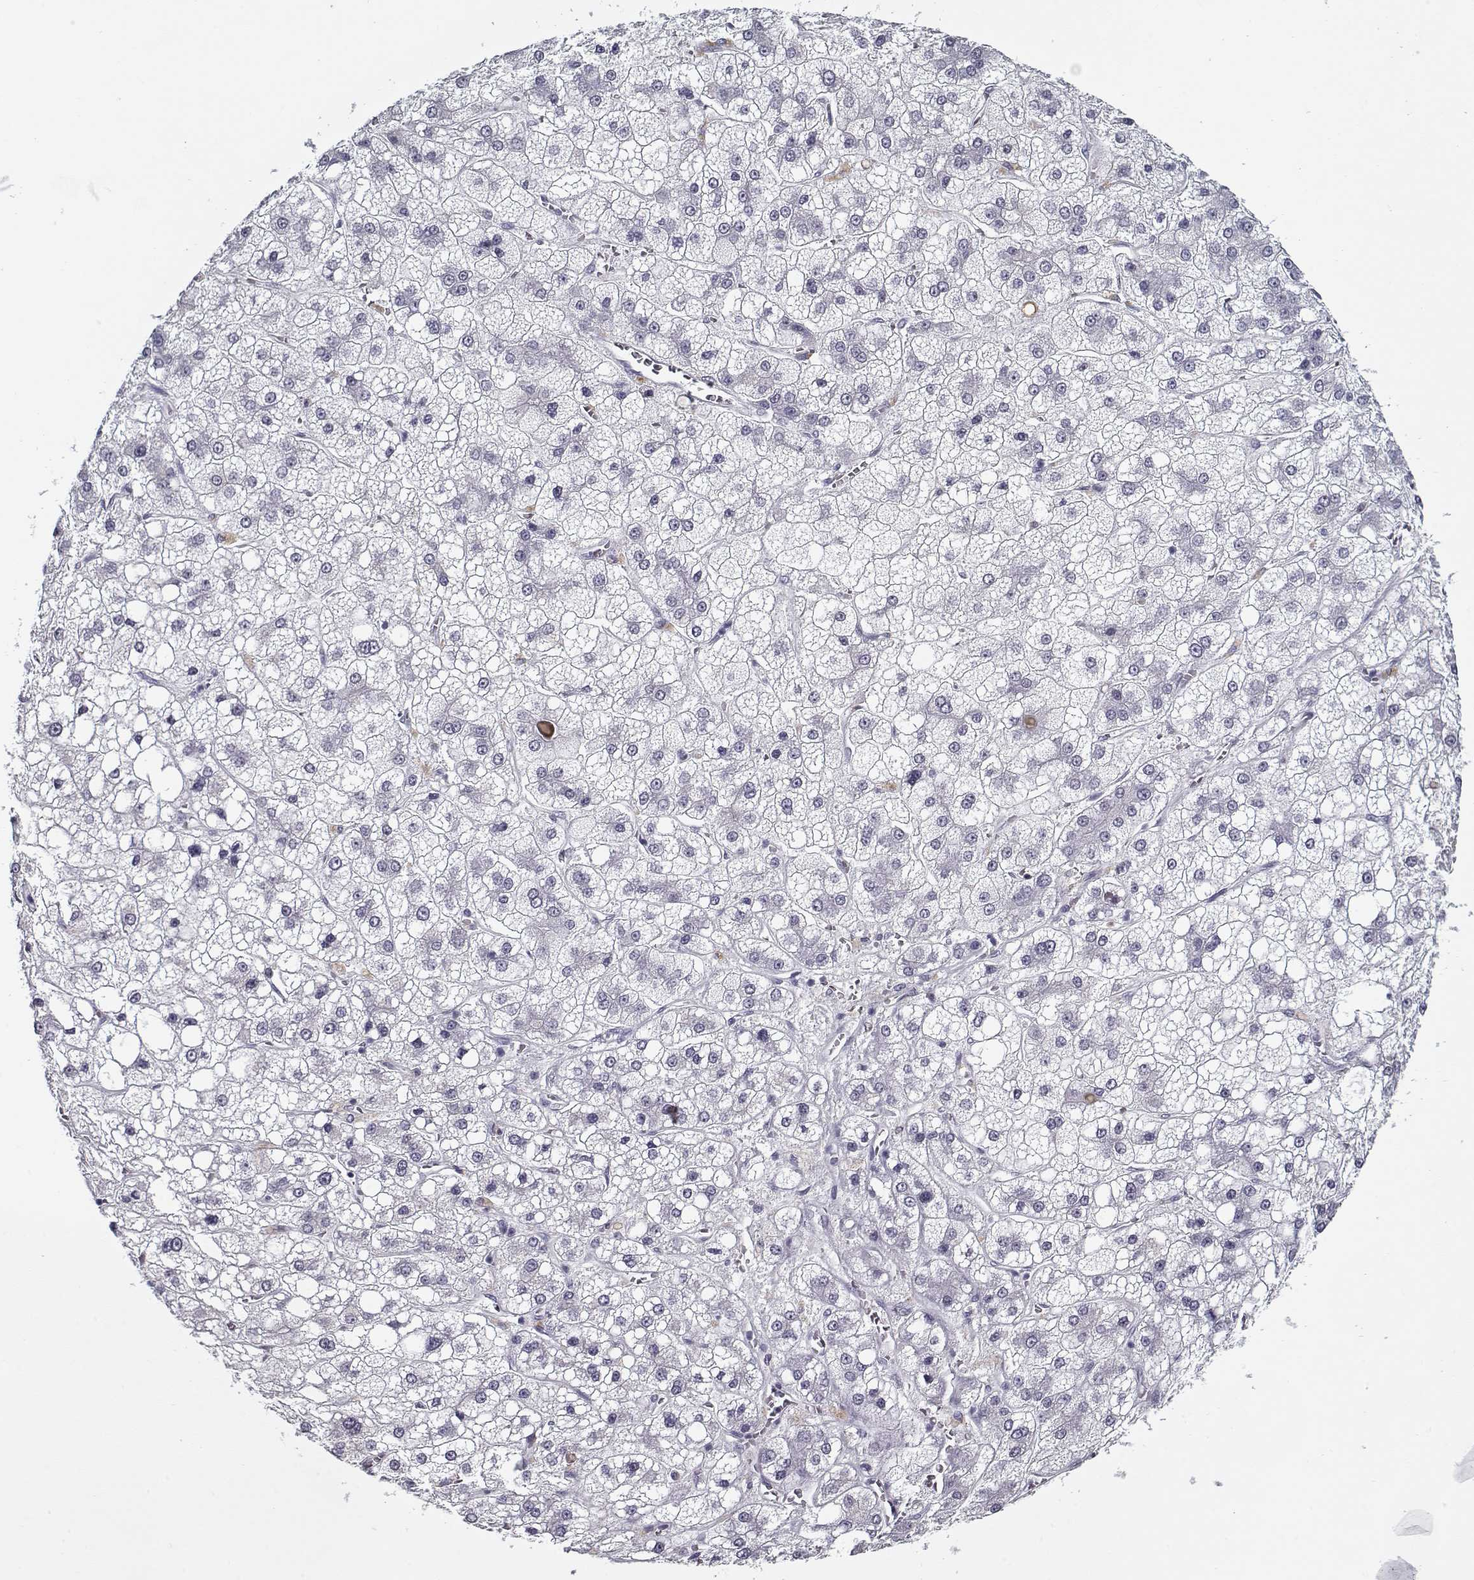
{"staining": {"intensity": "negative", "quantity": "none", "location": "none"}, "tissue": "liver cancer", "cell_type": "Tumor cells", "image_type": "cancer", "snomed": [{"axis": "morphology", "description": "Carcinoma, Hepatocellular, NOS"}, {"axis": "topography", "description": "Liver"}], "caption": "High magnification brightfield microscopy of liver hepatocellular carcinoma stained with DAB (3,3'-diaminobenzidine) (brown) and counterstained with hematoxylin (blue): tumor cells show no significant staining. (Stains: DAB IHC with hematoxylin counter stain, Microscopy: brightfield microscopy at high magnification).", "gene": "RNF32", "patient": {"sex": "male", "age": 73}}